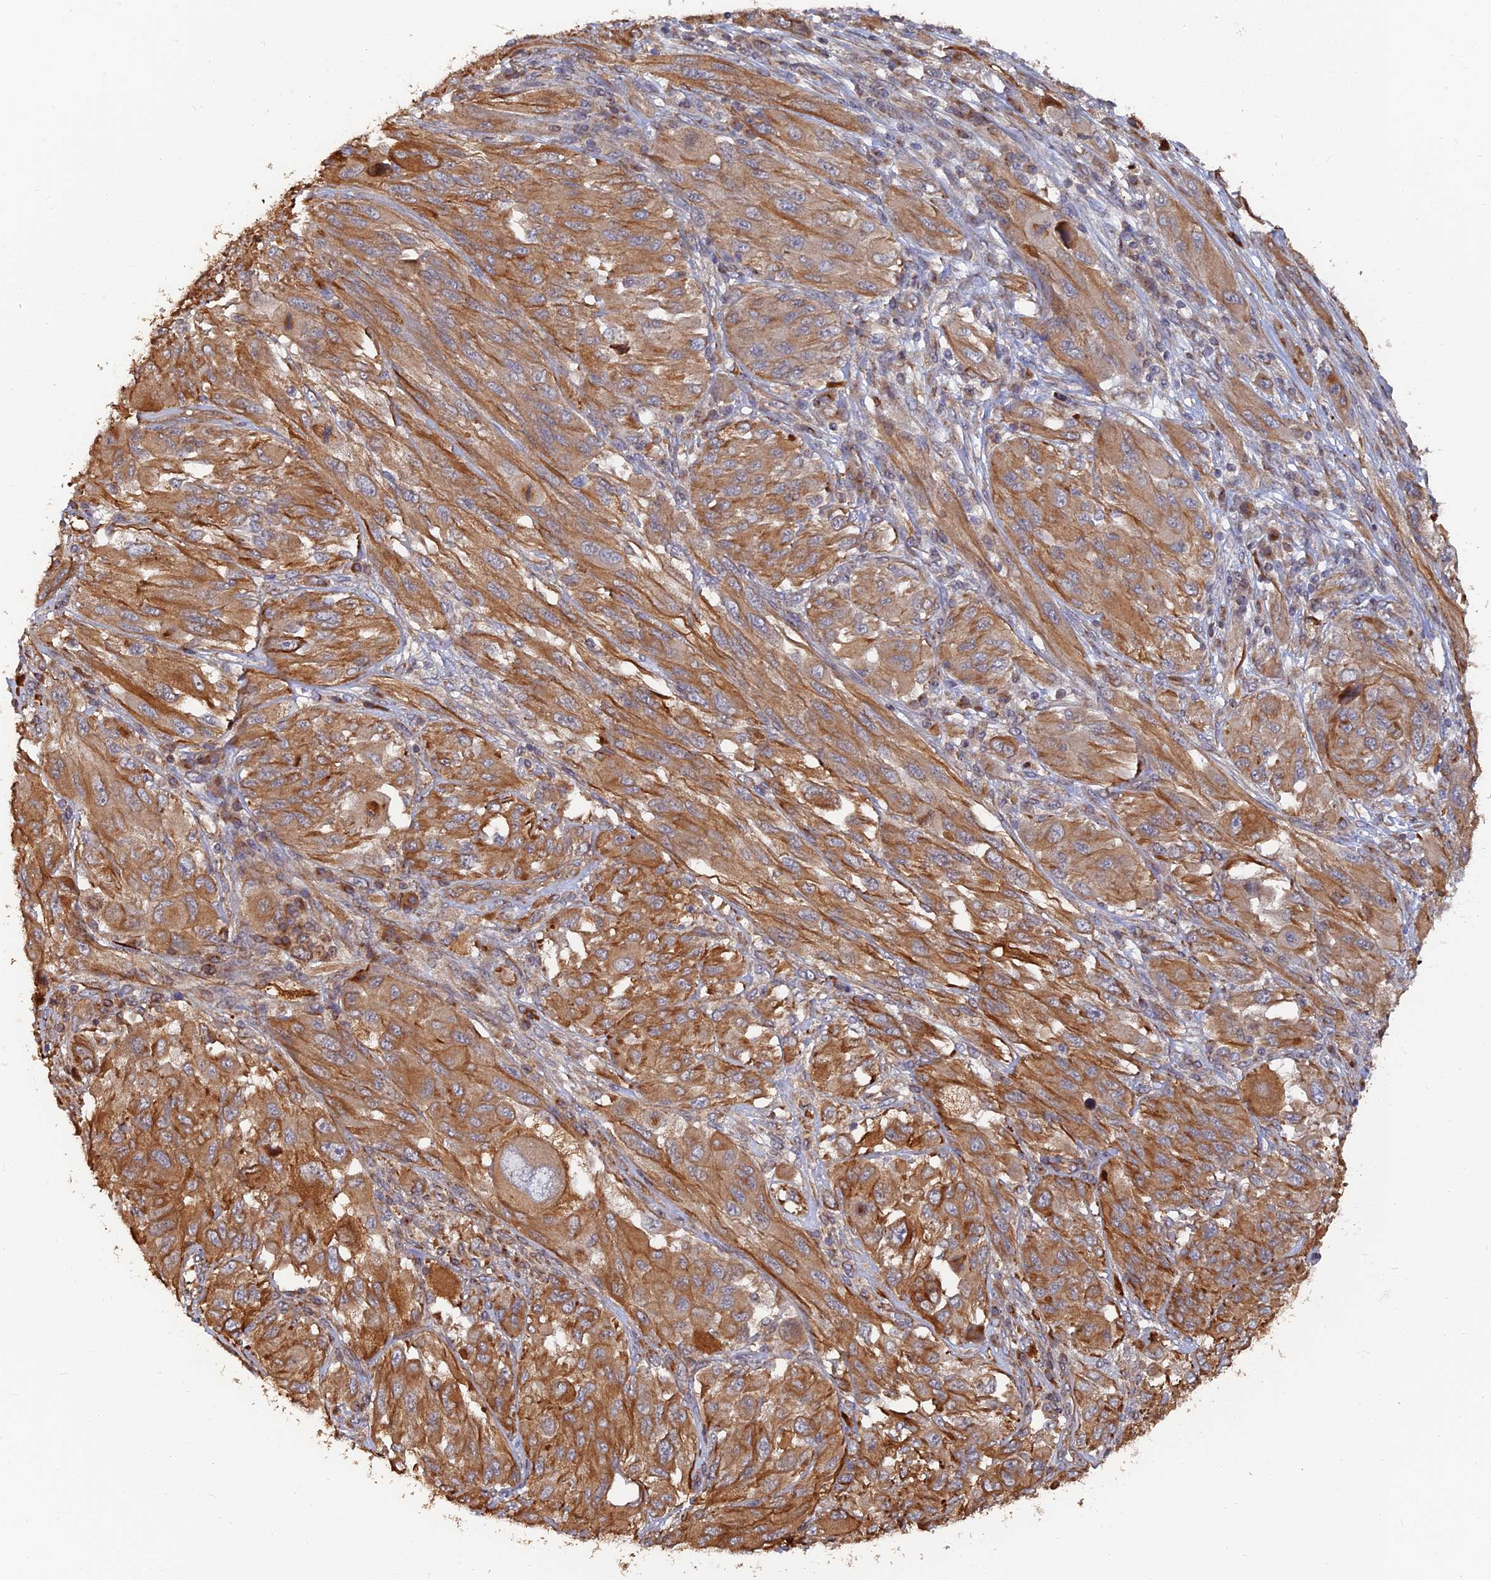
{"staining": {"intensity": "strong", "quantity": "25%-75%", "location": "cytoplasmic/membranous"}, "tissue": "melanoma", "cell_type": "Tumor cells", "image_type": "cancer", "snomed": [{"axis": "morphology", "description": "Malignant melanoma, NOS"}, {"axis": "topography", "description": "Skin"}], "caption": "Protein staining exhibits strong cytoplasmic/membranous staining in approximately 25%-75% of tumor cells in melanoma. The staining was performed using DAB (3,3'-diaminobenzidine), with brown indicating positive protein expression. Nuclei are stained blue with hematoxylin.", "gene": "WBP11", "patient": {"sex": "female", "age": 91}}